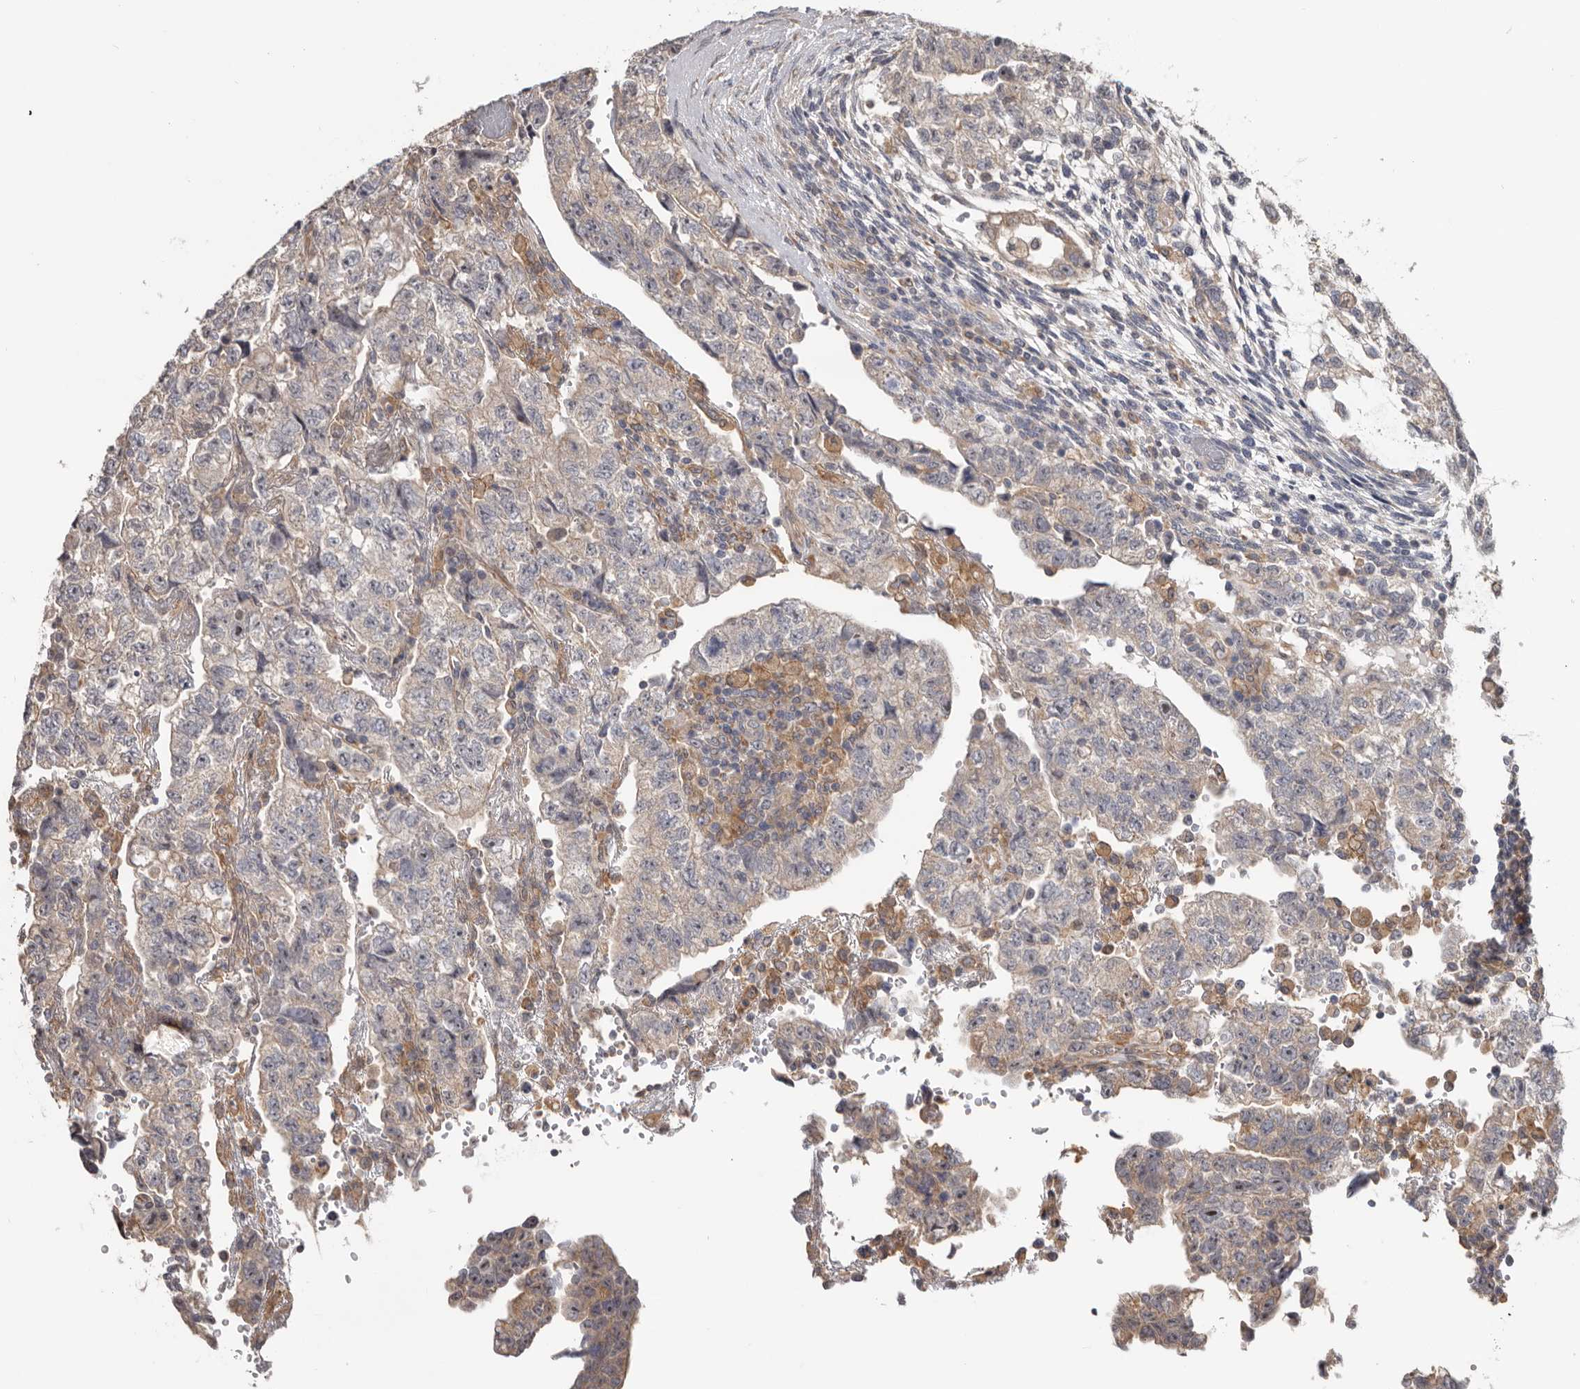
{"staining": {"intensity": "weak", "quantity": "<25%", "location": "cytoplasmic/membranous"}, "tissue": "testis cancer", "cell_type": "Tumor cells", "image_type": "cancer", "snomed": [{"axis": "morphology", "description": "Normal tissue, NOS"}, {"axis": "morphology", "description": "Carcinoma, Embryonal, NOS"}, {"axis": "topography", "description": "Testis"}], "caption": "Immunohistochemistry (IHC) image of human testis cancer stained for a protein (brown), which shows no staining in tumor cells. (Stains: DAB immunohistochemistry (IHC) with hematoxylin counter stain, Microscopy: brightfield microscopy at high magnification).", "gene": "HINT3", "patient": {"sex": "male", "age": 36}}